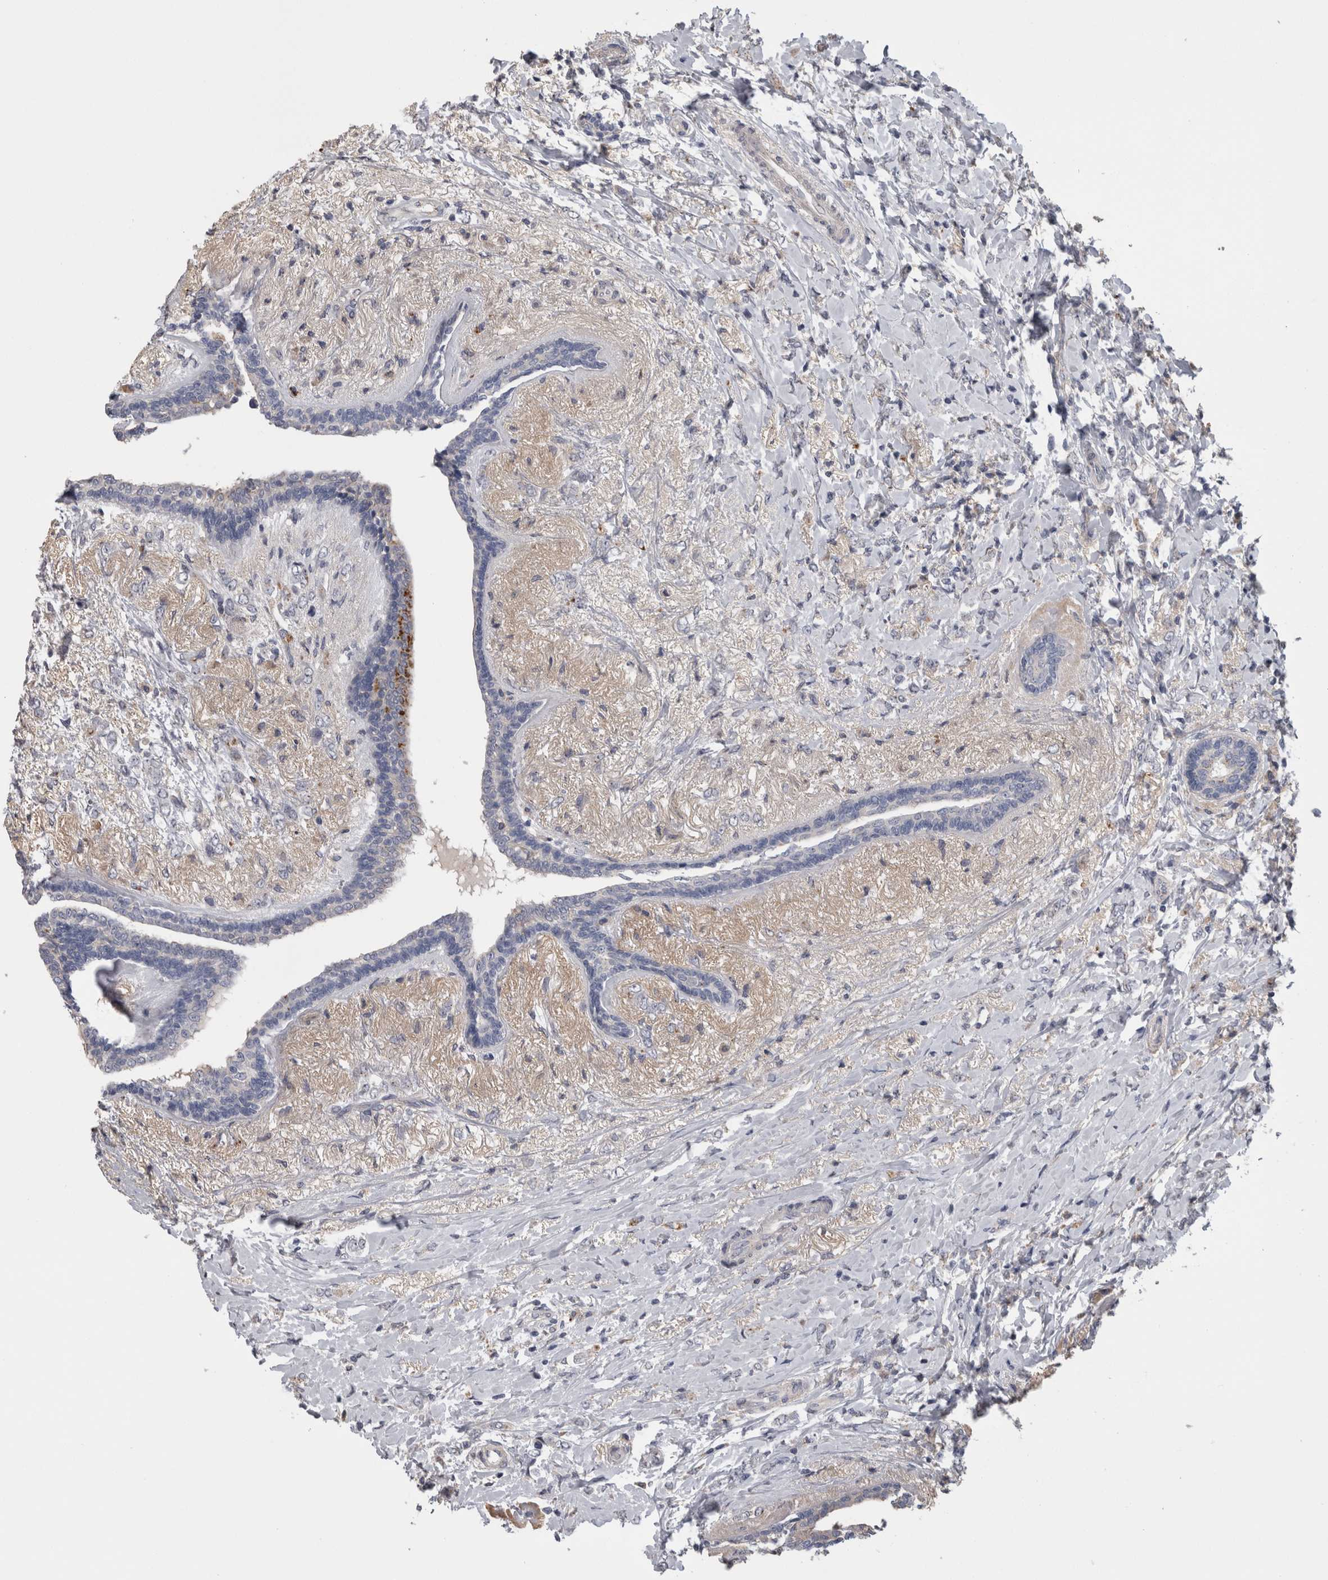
{"staining": {"intensity": "negative", "quantity": "none", "location": "none"}, "tissue": "breast cancer", "cell_type": "Tumor cells", "image_type": "cancer", "snomed": [{"axis": "morphology", "description": "Normal tissue, NOS"}, {"axis": "morphology", "description": "Lobular carcinoma"}, {"axis": "topography", "description": "Breast"}], "caption": "This is a image of immunohistochemistry (IHC) staining of breast cancer, which shows no staining in tumor cells.", "gene": "STC1", "patient": {"sex": "female", "age": 47}}